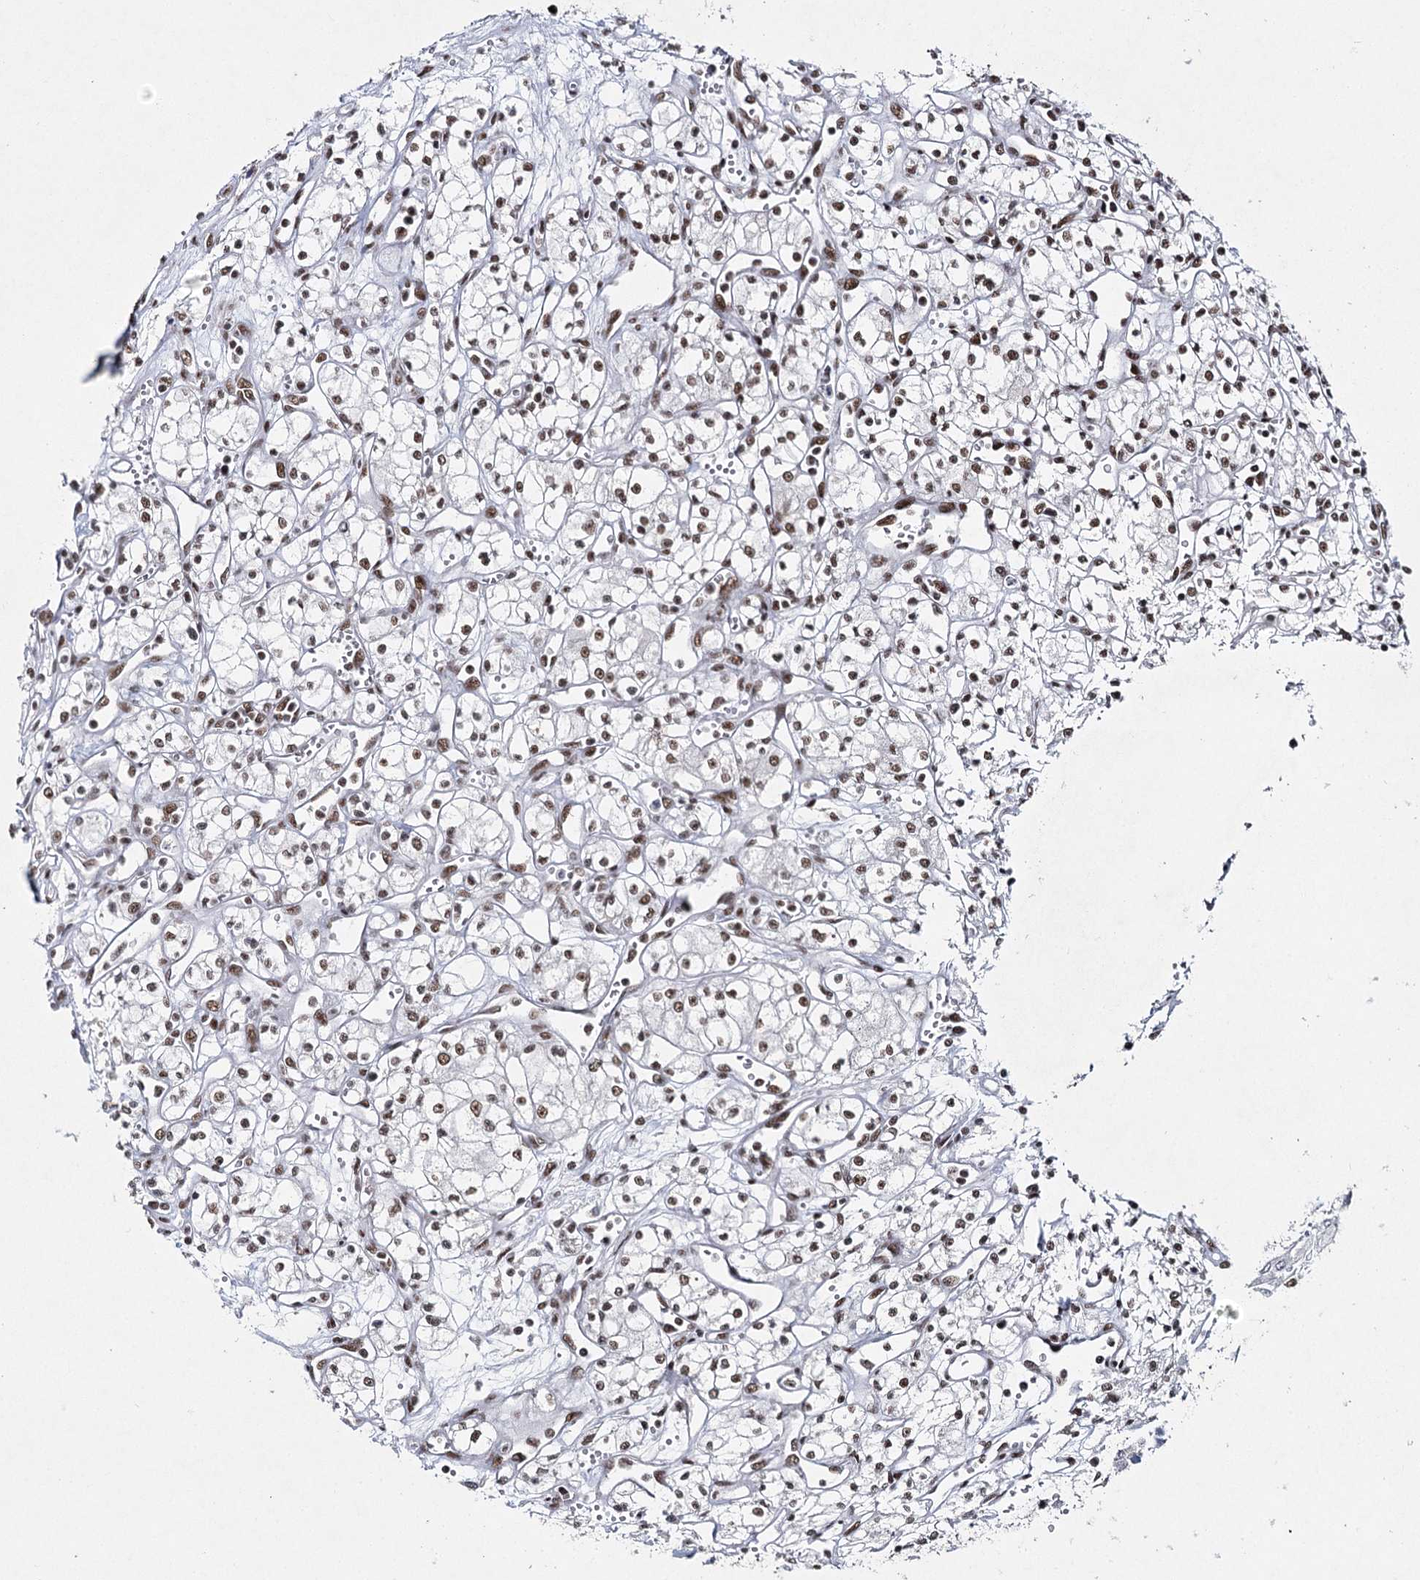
{"staining": {"intensity": "weak", "quantity": ">75%", "location": "nuclear"}, "tissue": "renal cancer", "cell_type": "Tumor cells", "image_type": "cancer", "snomed": [{"axis": "morphology", "description": "Adenocarcinoma, NOS"}, {"axis": "topography", "description": "Kidney"}], "caption": "The immunohistochemical stain shows weak nuclear expression in tumor cells of renal cancer (adenocarcinoma) tissue. (Stains: DAB in brown, nuclei in blue, Microscopy: brightfield microscopy at high magnification).", "gene": "SCAF8", "patient": {"sex": "male", "age": 59}}